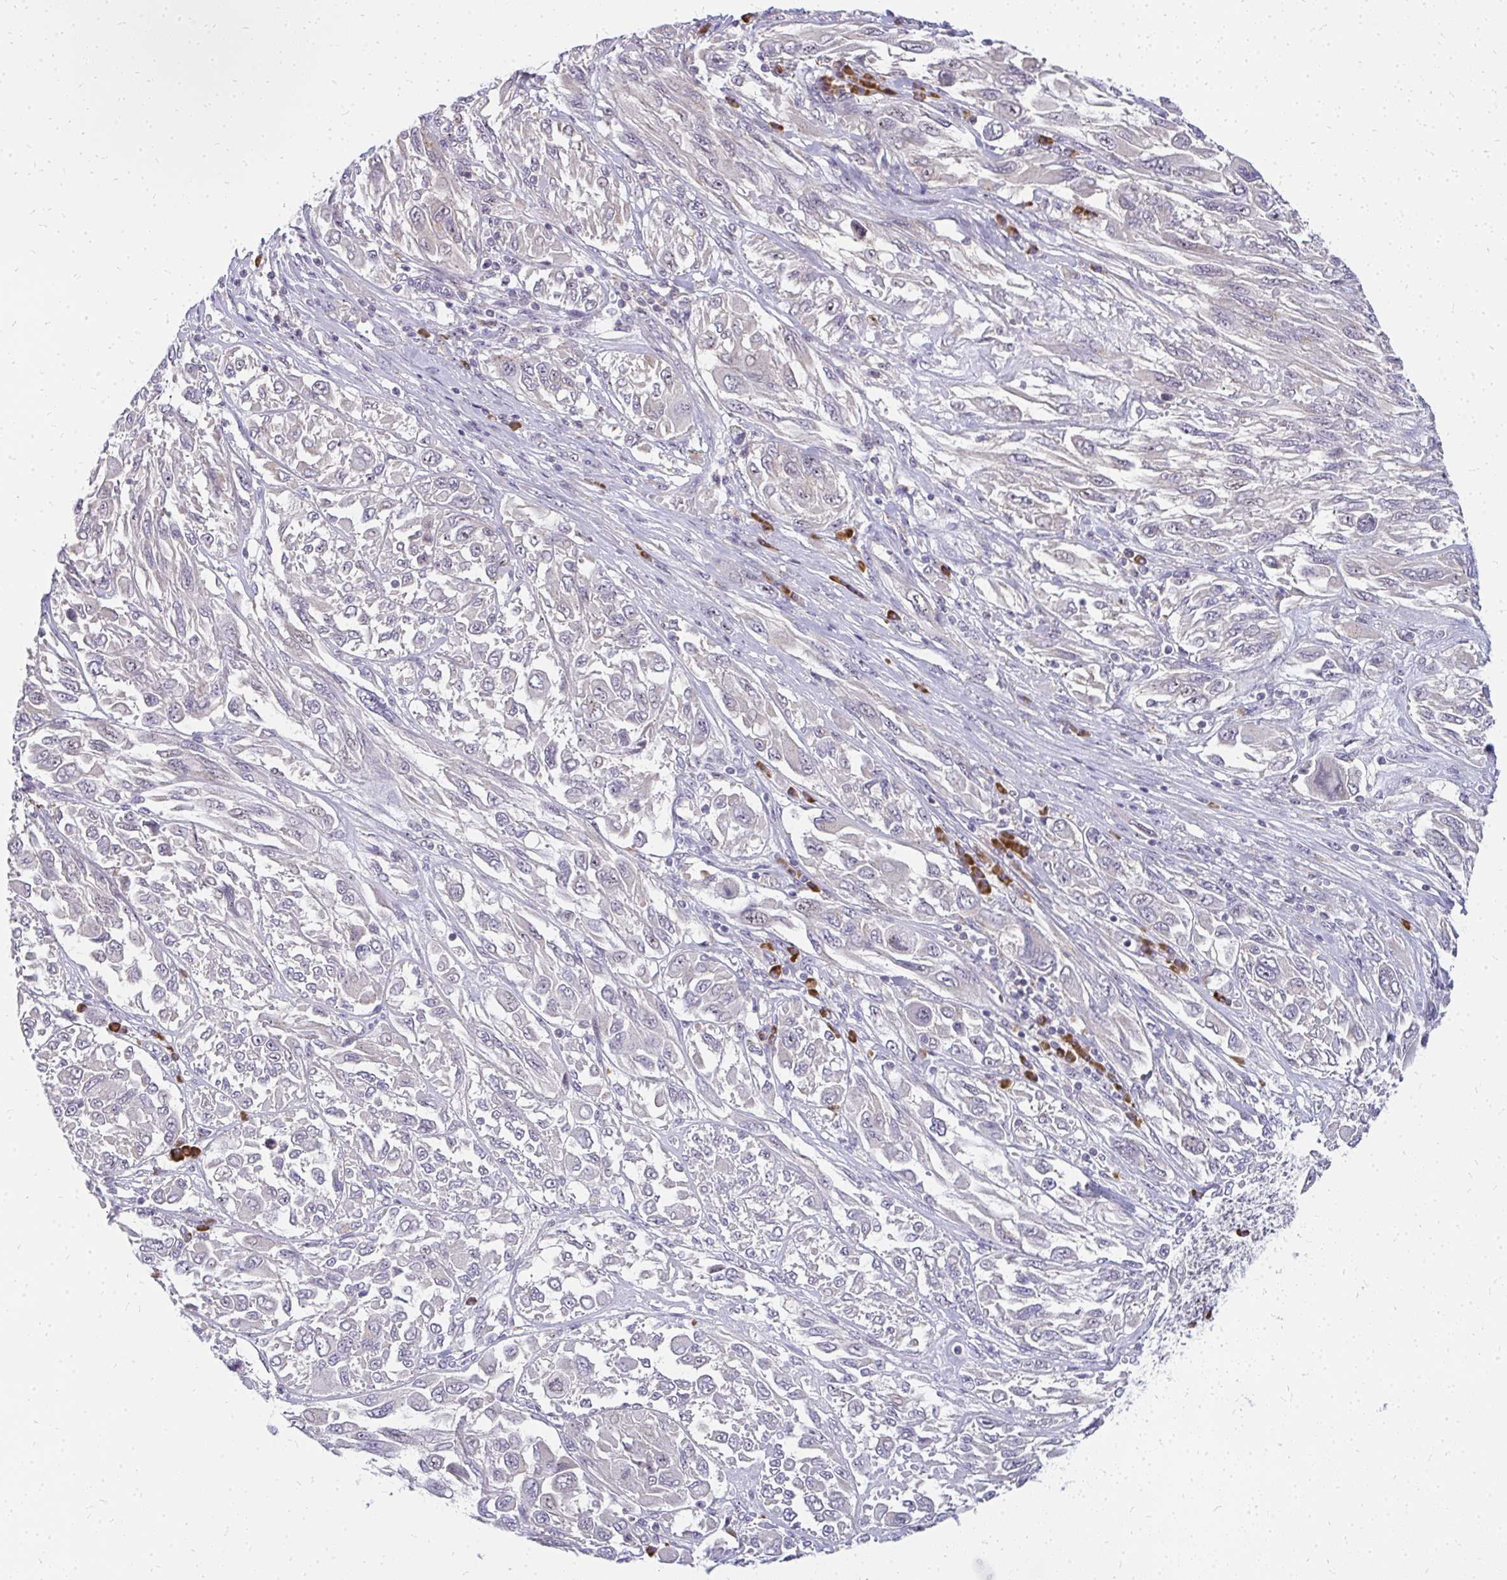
{"staining": {"intensity": "weak", "quantity": "<25%", "location": "nuclear"}, "tissue": "melanoma", "cell_type": "Tumor cells", "image_type": "cancer", "snomed": [{"axis": "morphology", "description": "Malignant melanoma, NOS"}, {"axis": "topography", "description": "Skin"}], "caption": "This photomicrograph is of malignant melanoma stained with immunohistochemistry (IHC) to label a protein in brown with the nuclei are counter-stained blue. There is no positivity in tumor cells.", "gene": "FAM9A", "patient": {"sex": "female", "age": 91}}